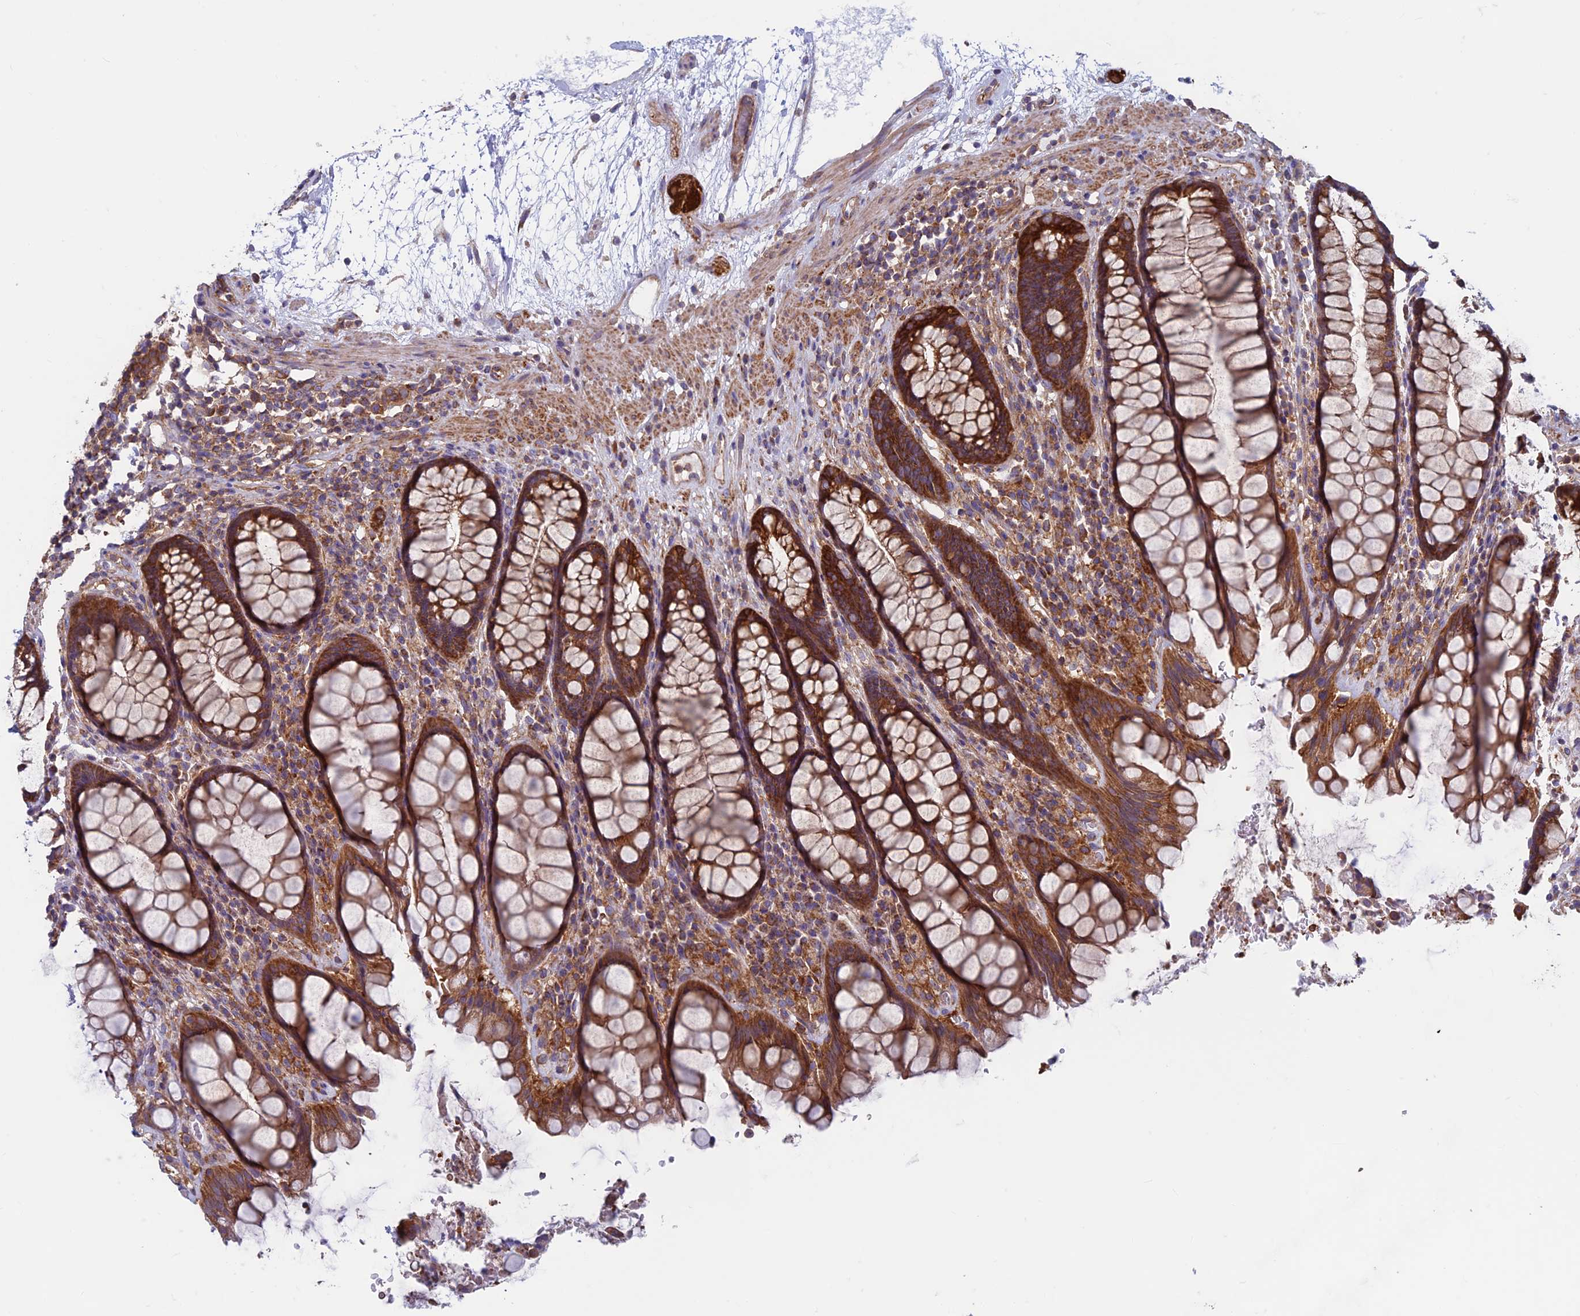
{"staining": {"intensity": "strong", "quantity": ">75%", "location": "cytoplasmic/membranous"}, "tissue": "rectum", "cell_type": "Glandular cells", "image_type": "normal", "snomed": [{"axis": "morphology", "description": "Normal tissue, NOS"}, {"axis": "topography", "description": "Rectum"}], "caption": "DAB immunohistochemical staining of unremarkable human rectum exhibits strong cytoplasmic/membranous protein staining in approximately >75% of glandular cells.", "gene": "DNM1L", "patient": {"sex": "male", "age": 64}}